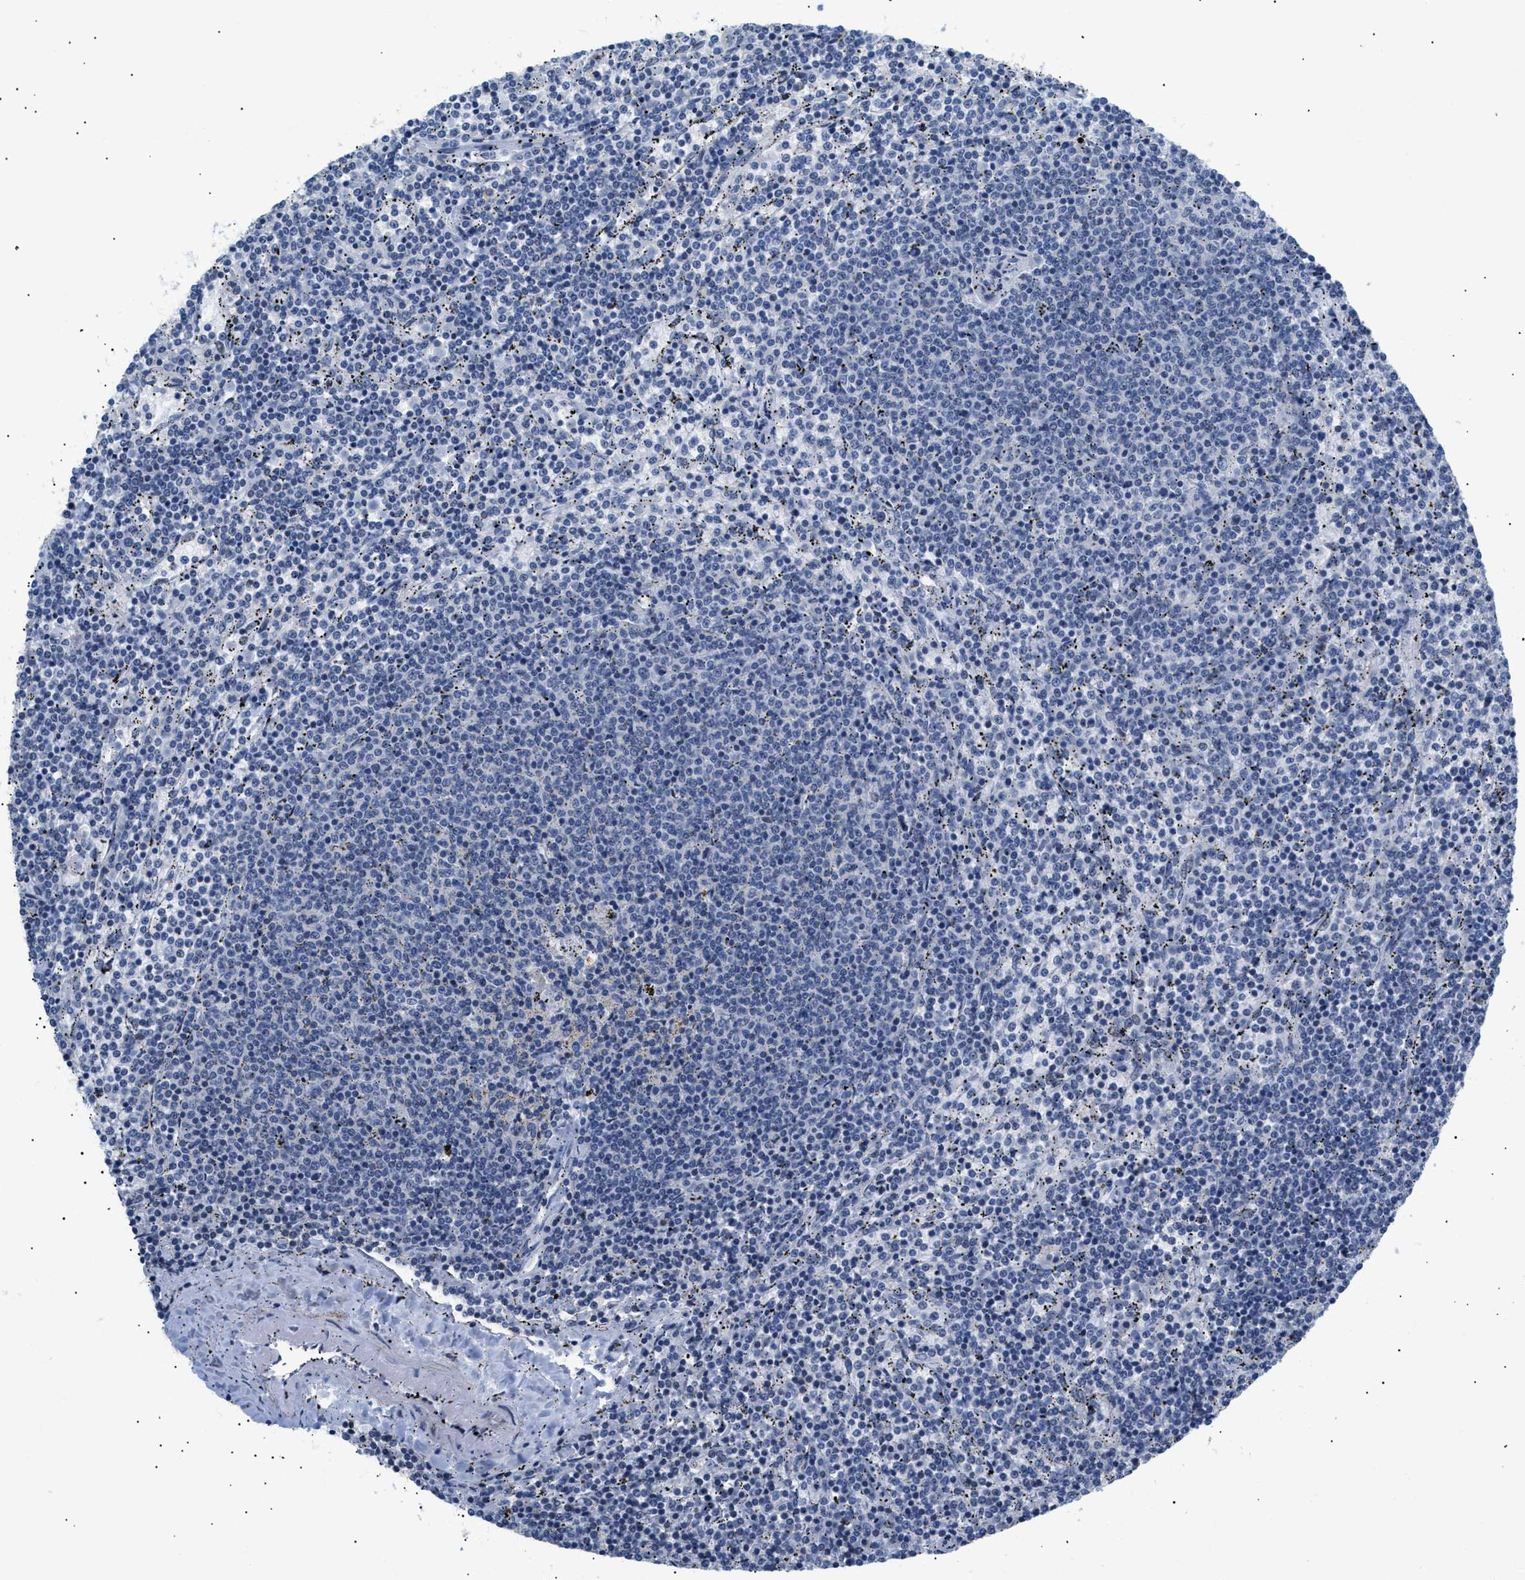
{"staining": {"intensity": "negative", "quantity": "none", "location": "none"}, "tissue": "lymphoma", "cell_type": "Tumor cells", "image_type": "cancer", "snomed": [{"axis": "morphology", "description": "Malignant lymphoma, non-Hodgkin's type, Low grade"}, {"axis": "topography", "description": "Spleen"}], "caption": "DAB immunohistochemical staining of human low-grade malignant lymphoma, non-Hodgkin's type exhibits no significant staining in tumor cells.", "gene": "KCNC3", "patient": {"sex": "female", "age": 50}}